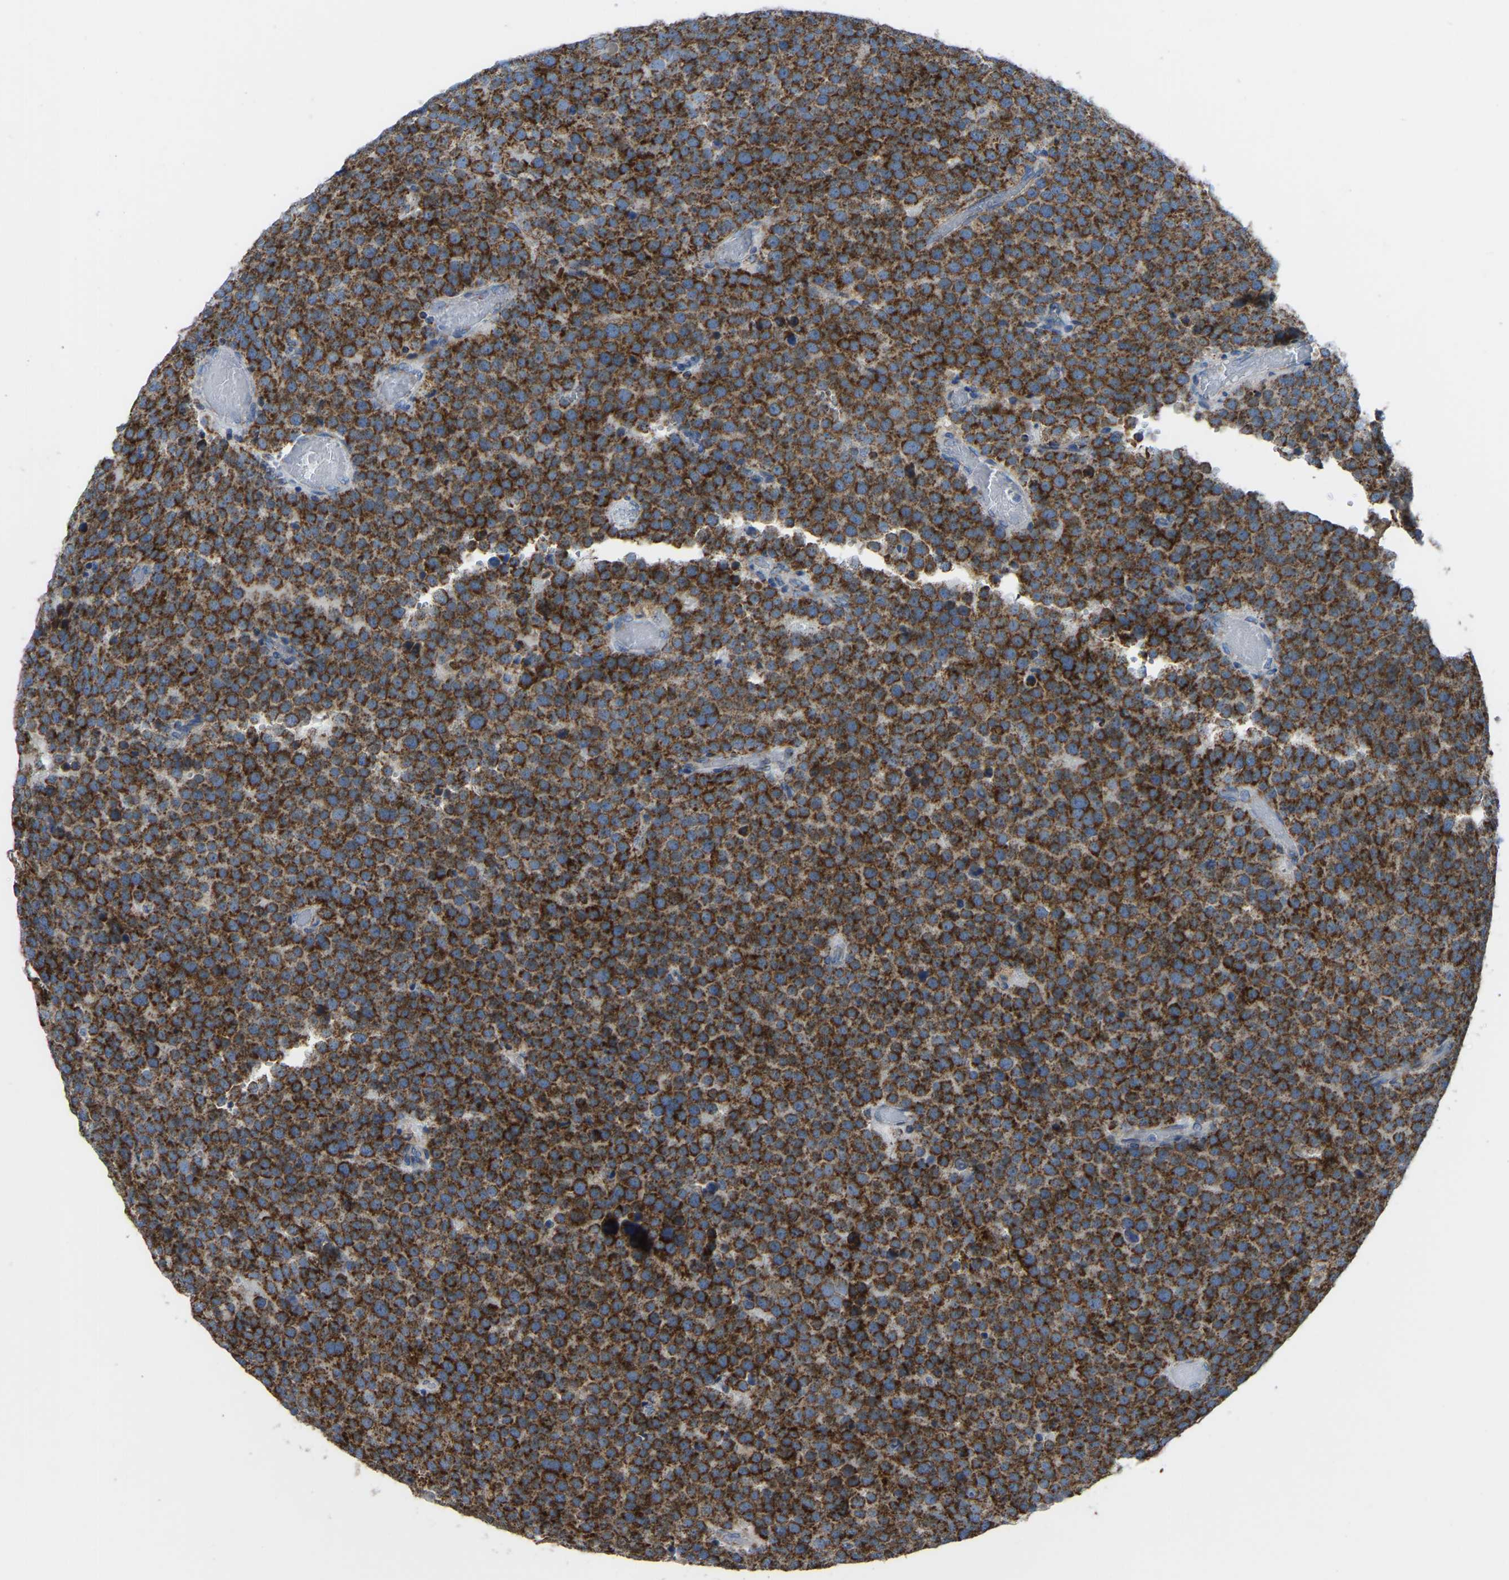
{"staining": {"intensity": "strong", "quantity": ">75%", "location": "cytoplasmic/membranous"}, "tissue": "testis cancer", "cell_type": "Tumor cells", "image_type": "cancer", "snomed": [{"axis": "morphology", "description": "Normal tissue, NOS"}, {"axis": "morphology", "description": "Seminoma, NOS"}, {"axis": "topography", "description": "Testis"}], "caption": "DAB immunohistochemical staining of seminoma (testis) exhibits strong cytoplasmic/membranous protein staining in about >75% of tumor cells.", "gene": "ETFB", "patient": {"sex": "male", "age": 71}}